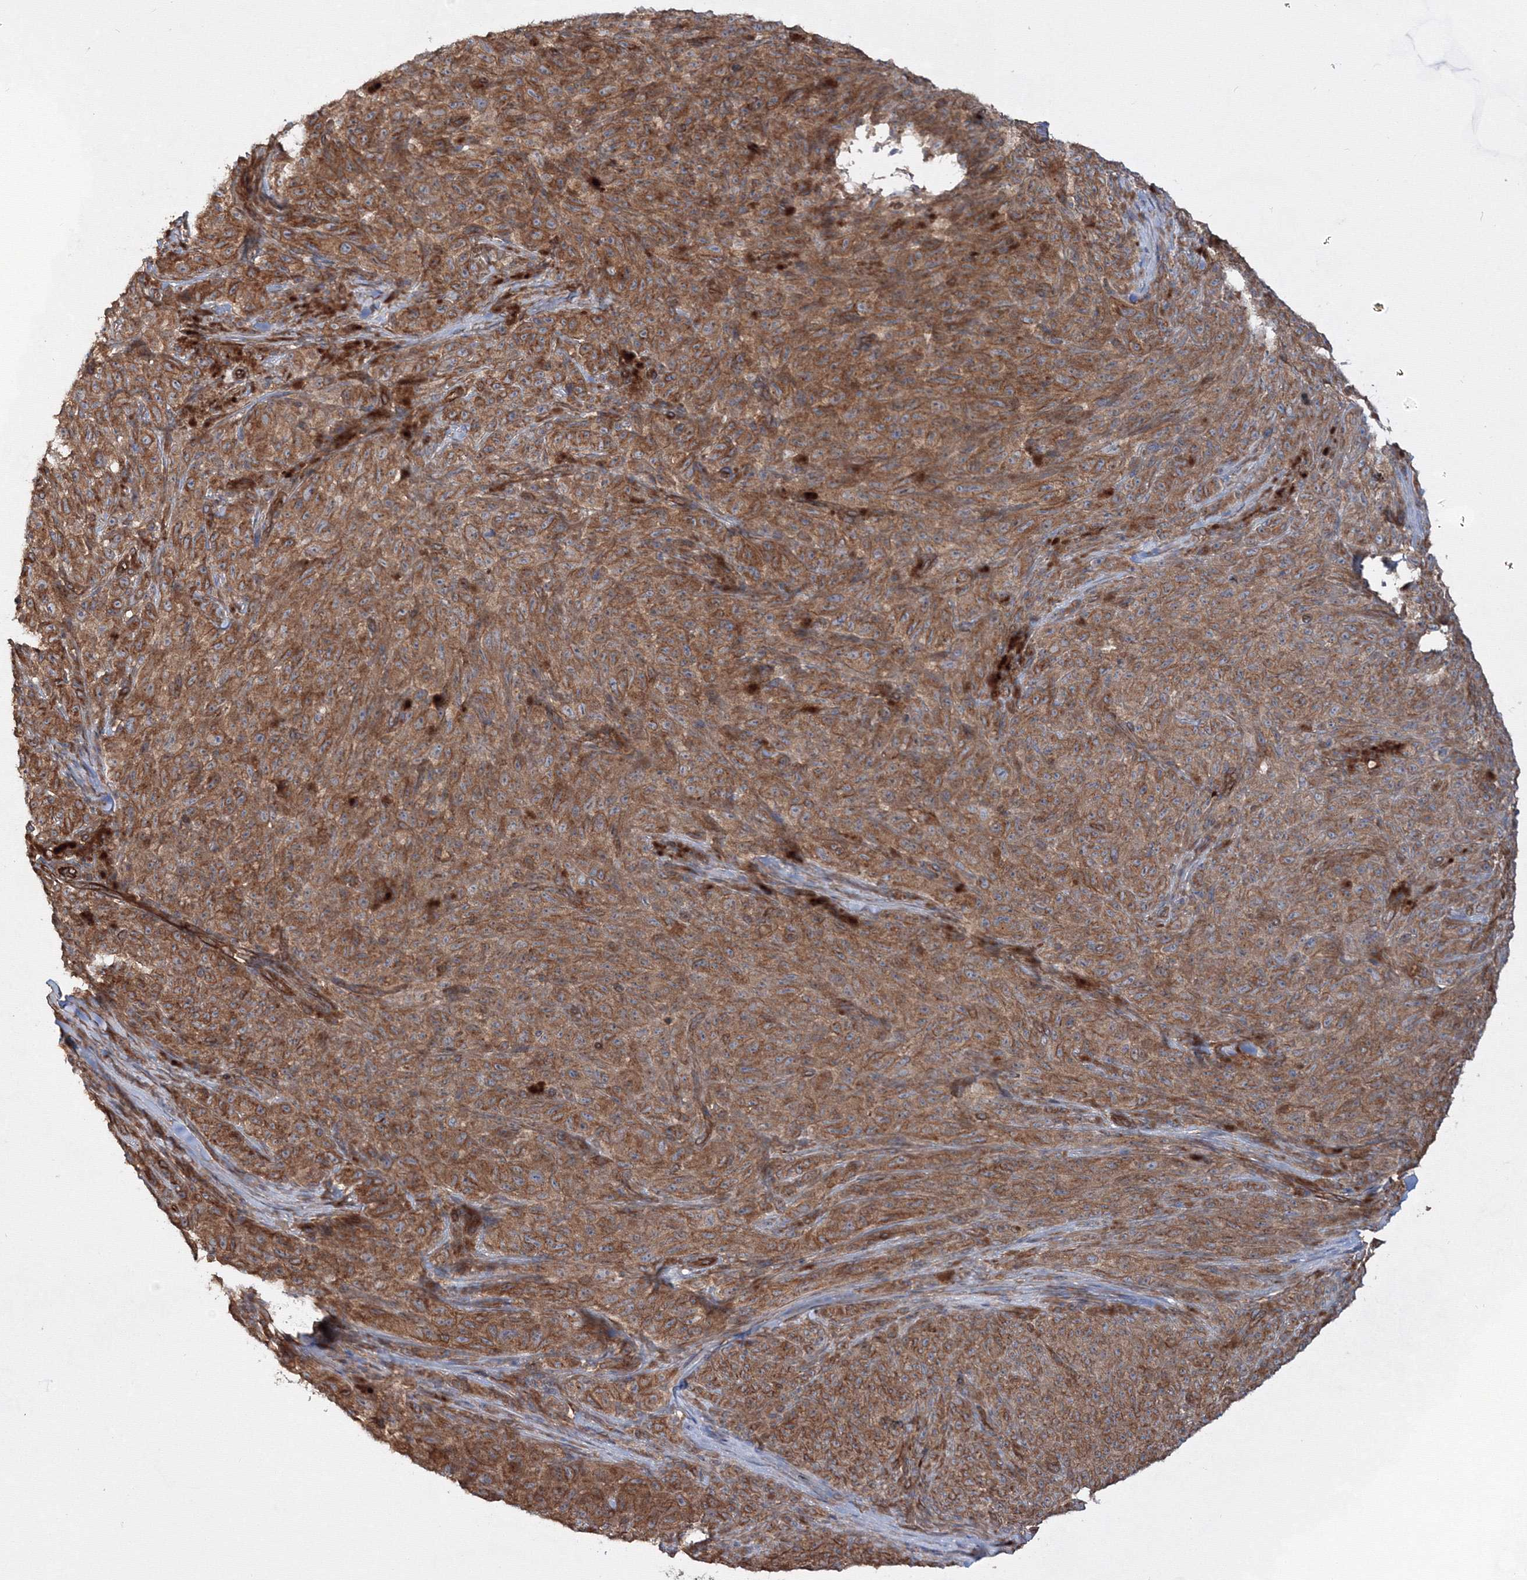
{"staining": {"intensity": "moderate", "quantity": ">75%", "location": "cytoplasmic/membranous"}, "tissue": "melanoma", "cell_type": "Tumor cells", "image_type": "cancer", "snomed": [{"axis": "morphology", "description": "Malignant melanoma, NOS"}, {"axis": "topography", "description": "Skin"}], "caption": "Malignant melanoma stained for a protein (brown) shows moderate cytoplasmic/membranous positive expression in approximately >75% of tumor cells.", "gene": "EXOC6", "patient": {"sex": "female", "age": 82}}